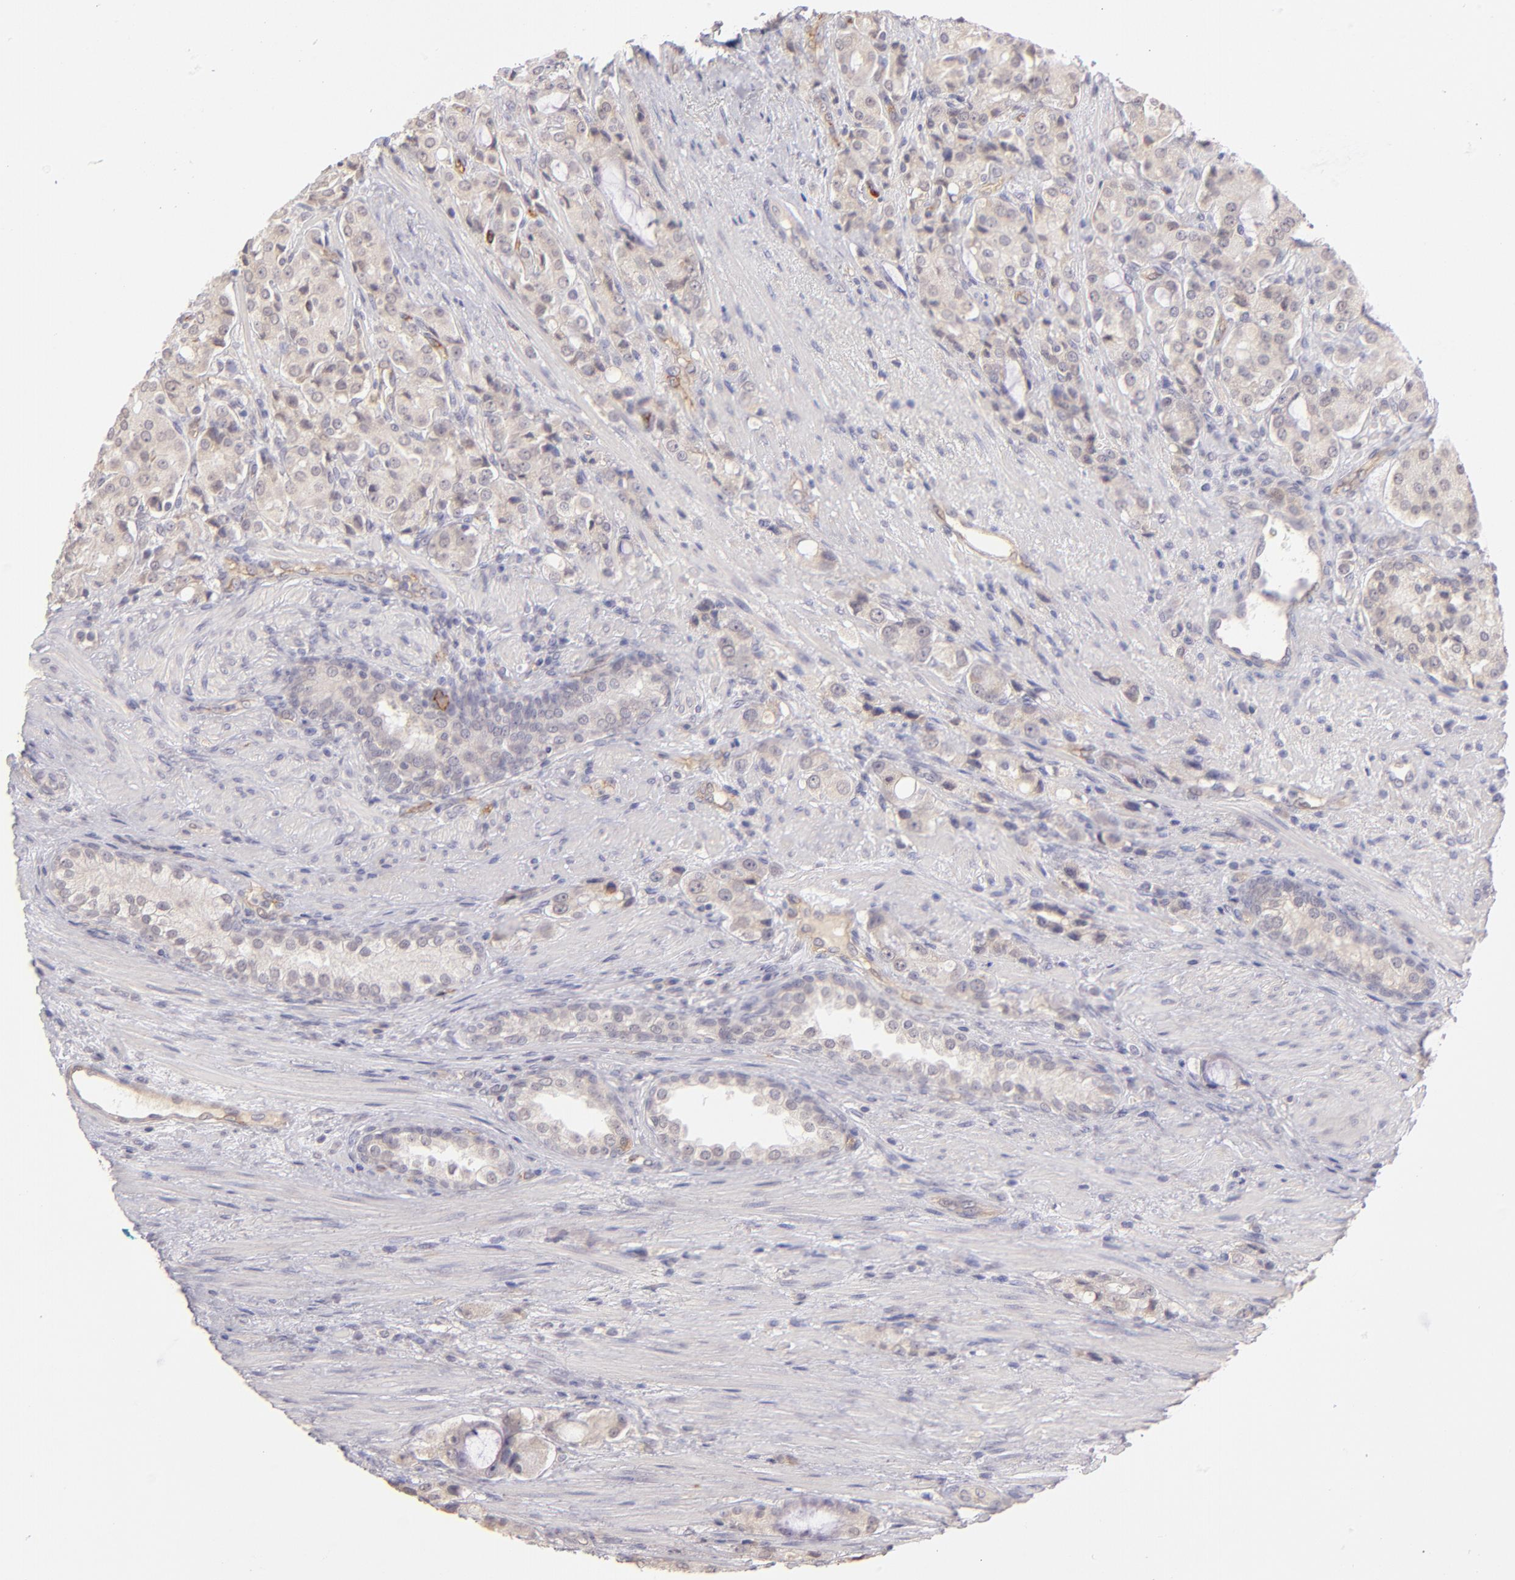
{"staining": {"intensity": "weak", "quantity": "<25%", "location": "cytoplasmic/membranous"}, "tissue": "prostate cancer", "cell_type": "Tumor cells", "image_type": "cancer", "snomed": [{"axis": "morphology", "description": "Adenocarcinoma, High grade"}, {"axis": "topography", "description": "Prostate"}], "caption": "The photomicrograph shows no significant staining in tumor cells of prostate cancer (high-grade adenocarcinoma). Nuclei are stained in blue.", "gene": "THBD", "patient": {"sex": "male", "age": 72}}